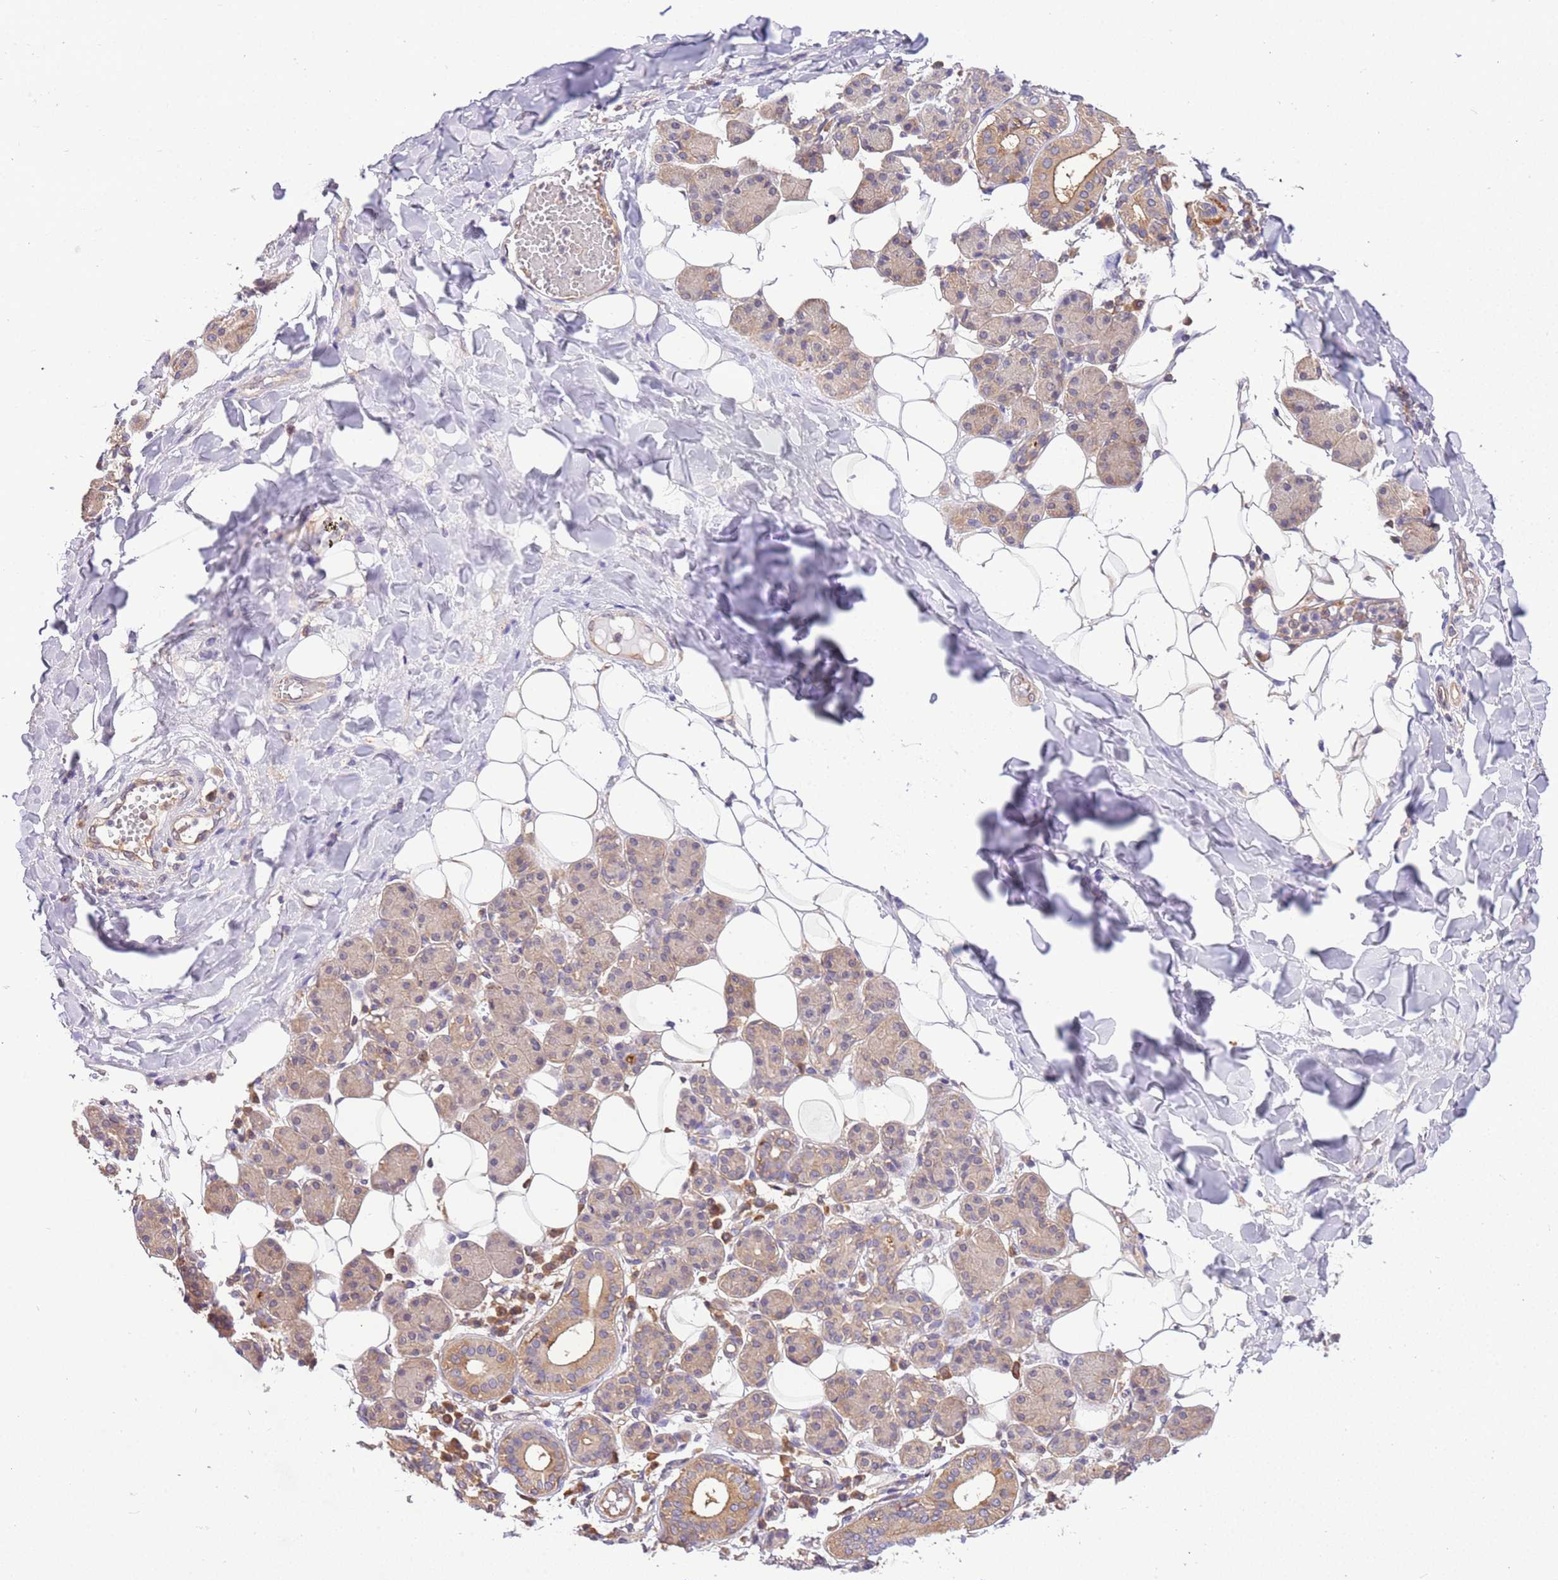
{"staining": {"intensity": "weak", "quantity": "25%-75%", "location": "cytoplasmic/membranous"}, "tissue": "salivary gland", "cell_type": "Glandular cells", "image_type": "normal", "snomed": [{"axis": "morphology", "description": "Normal tissue, NOS"}, {"axis": "topography", "description": "Salivary gland"}], "caption": "Salivary gland stained with immunohistochemistry displays weak cytoplasmic/membranous expression in approximately 25%-75% of glandular cells.", "gene": "STIP1", "patient": {"sex": "female", "age": 33}}